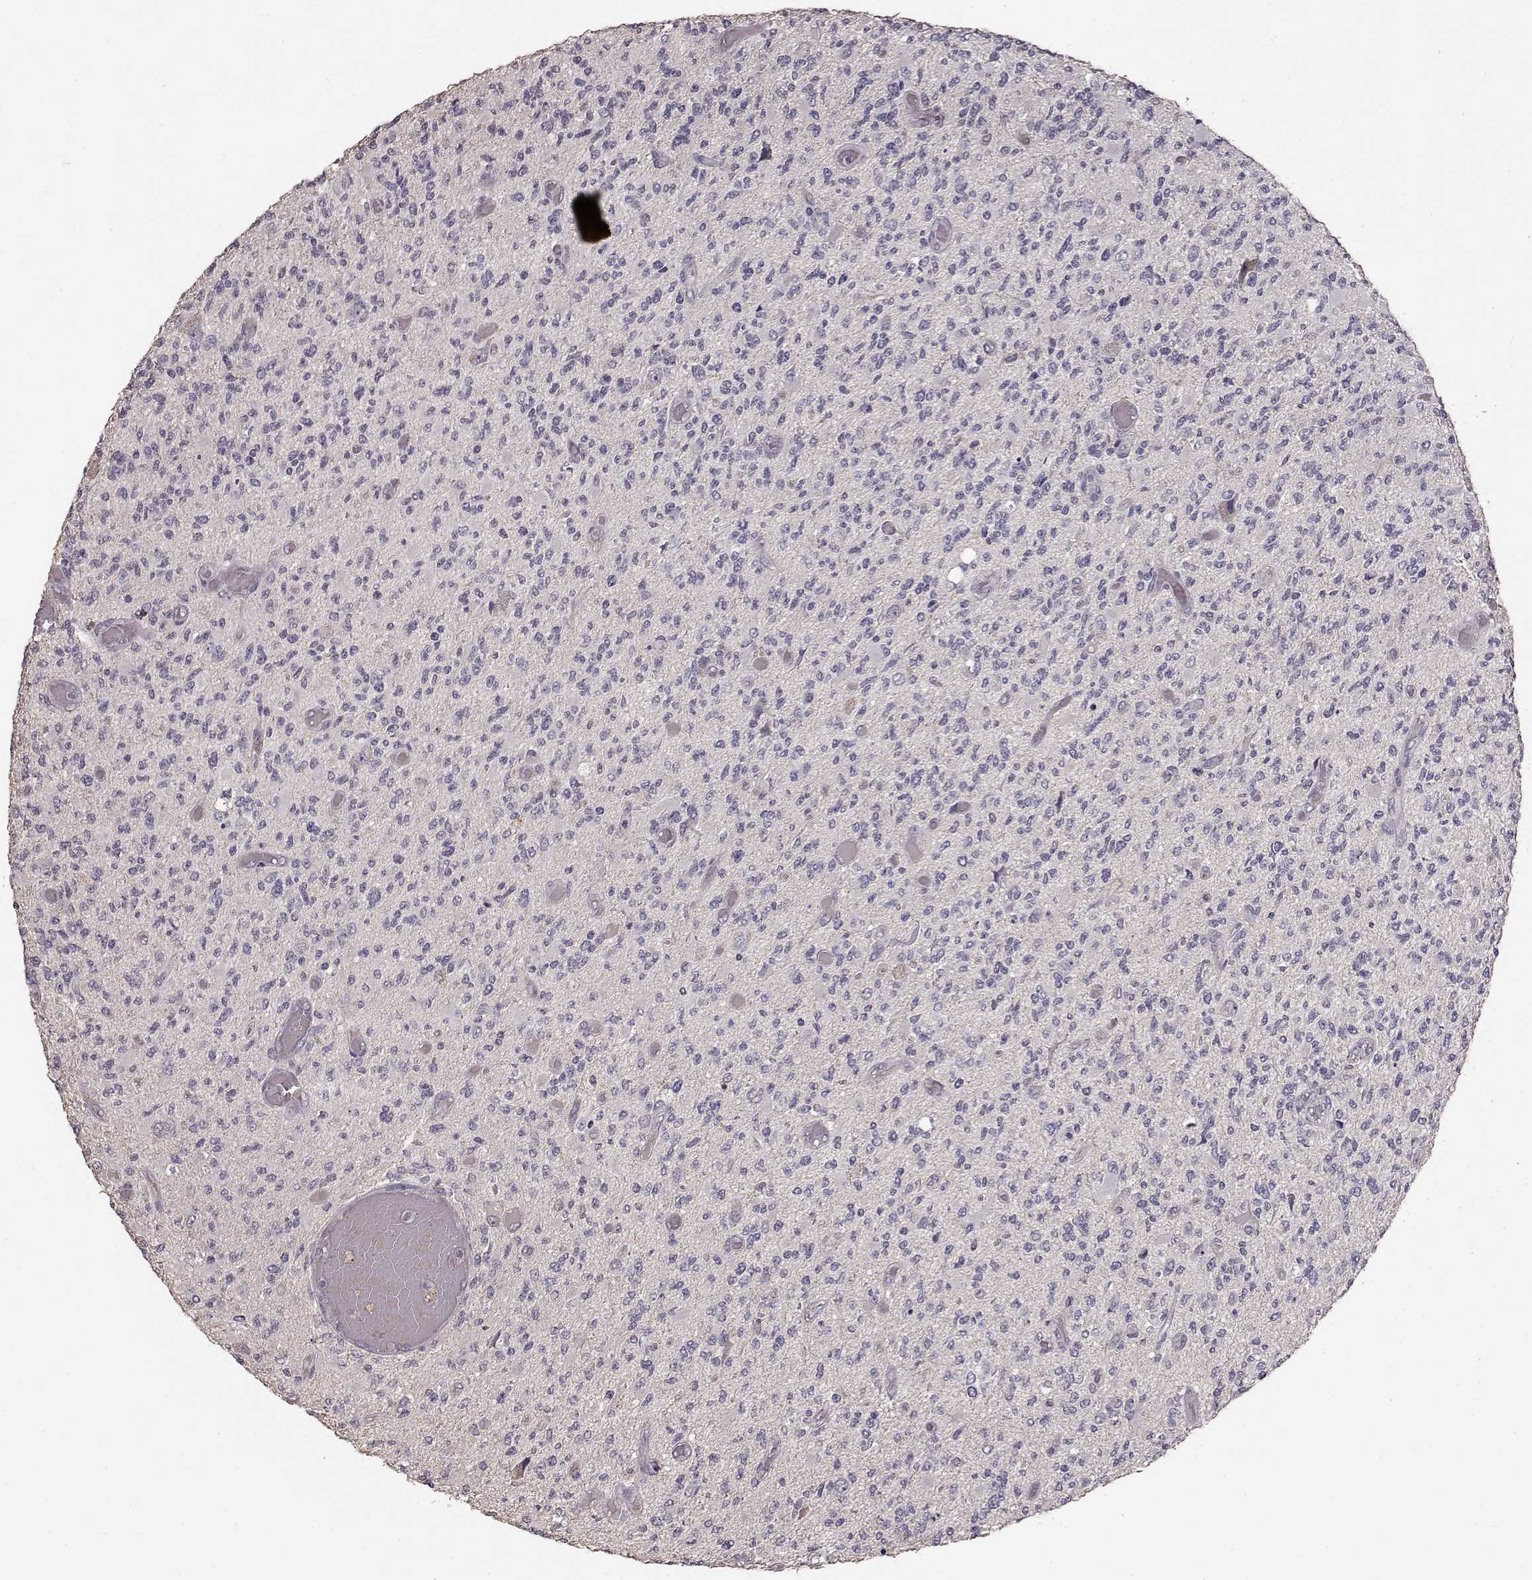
{"staining": {"intensity": "negative", "quantity": "none", "location": "none"}, "tissue": "glioma", "cell_type": "Tumor cells", "image_type": "cancer", "snomed": [{"axis": "morphology", "description": "Glioma, malignant, High grade"}, {"axis": "topography", "description": "Brain"}], "caption": "IHC histopathology image of neoplastic tissue: malignant glioma (high-grade) stained with DAB displays no significant protein expression in tumor cells.", "gene": "PMCH", "patient": {"sex": "female", "age": 63}}